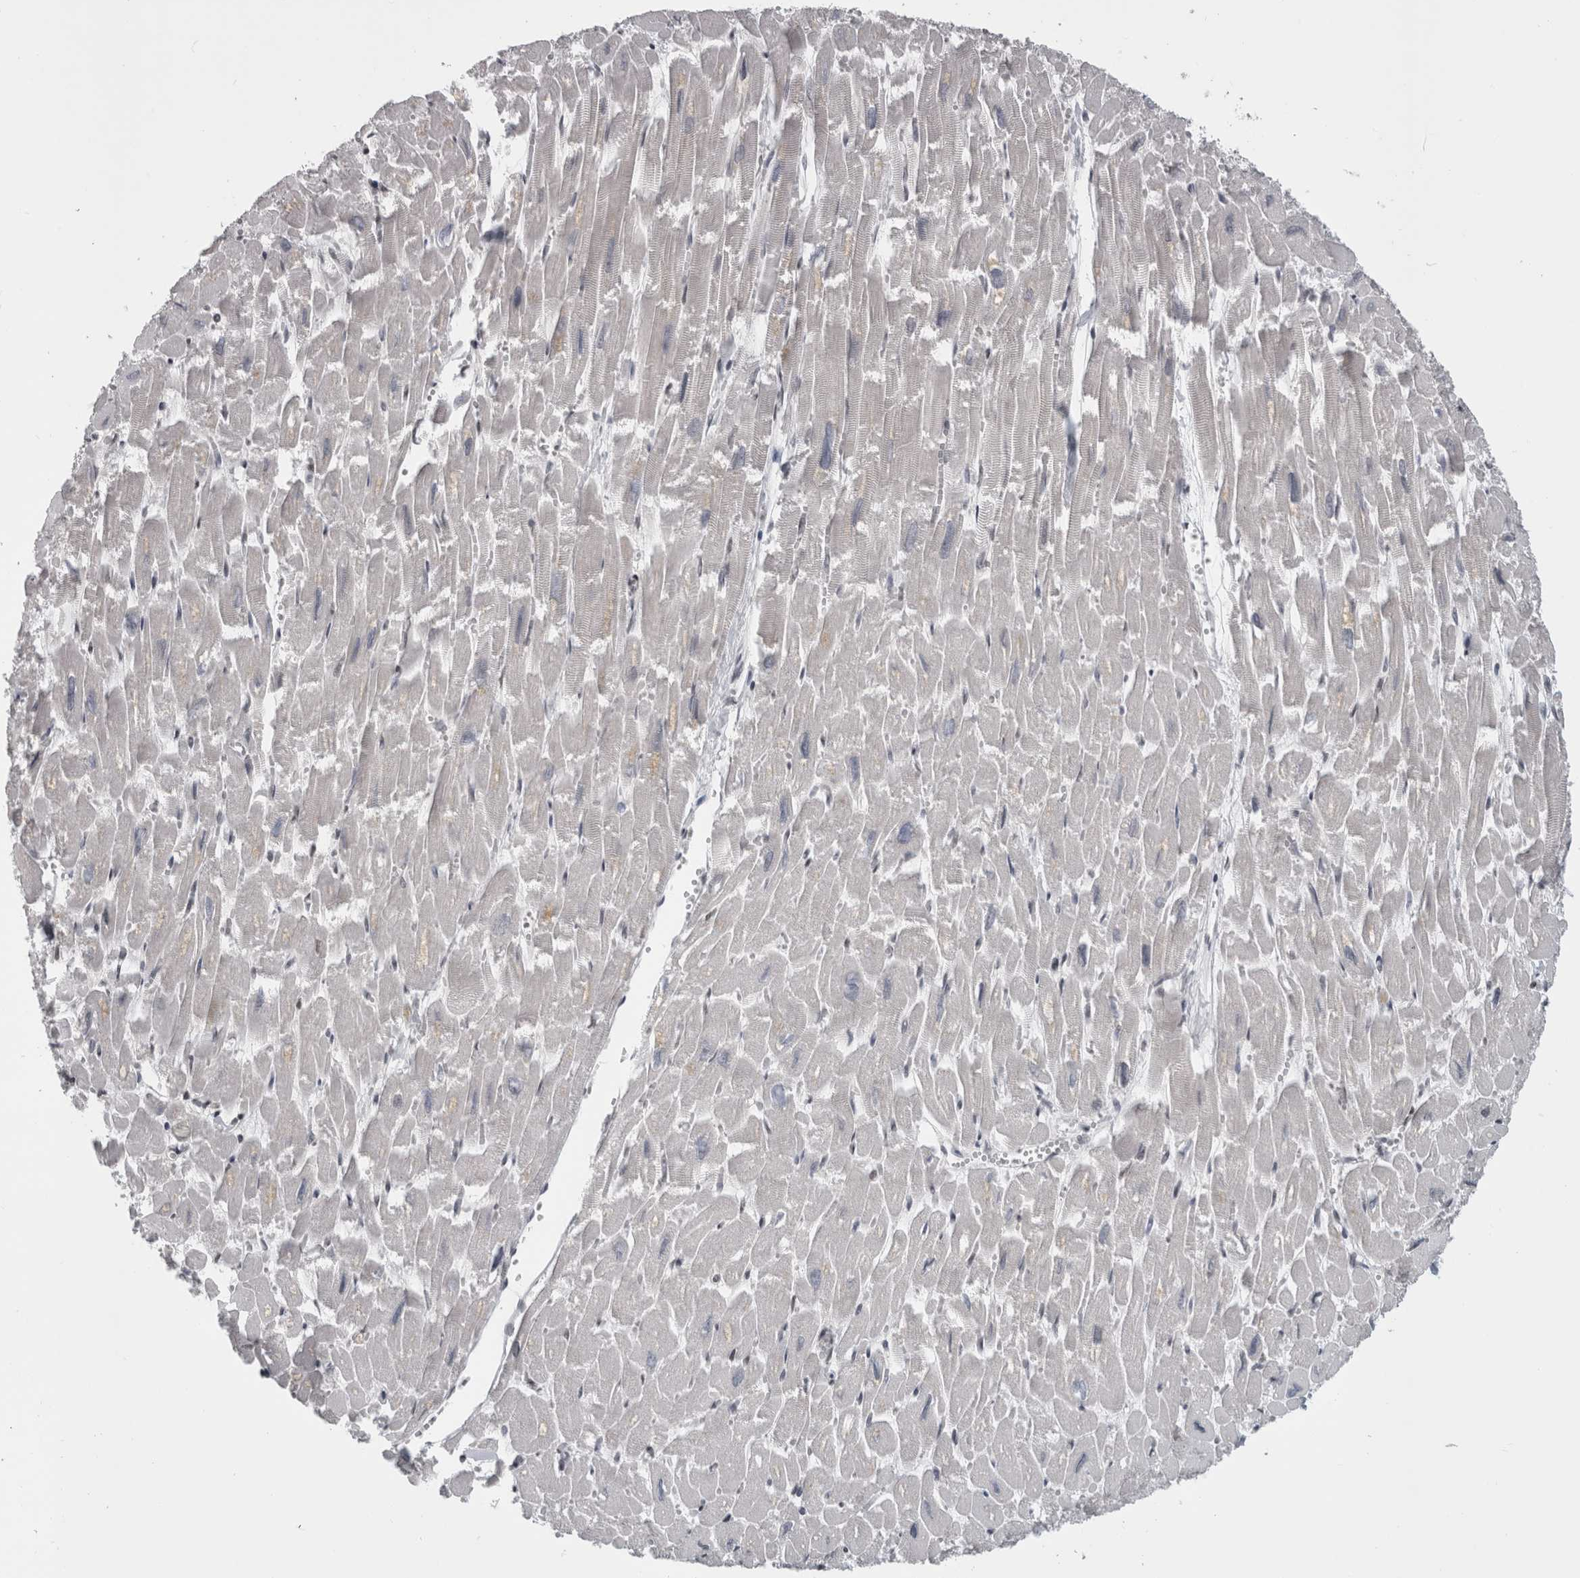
{"staining": {"intensity": "negative", "quantity": "none", "location": "none"}, "tissue": "heart muscle", "cell_type": "Cardiomyocytes", "image_type": "normal", "snomed": [{"axis": "morphology", "description": "Normal tissue, NOS"}, {"axis": "topography", "description": "Heart"}], "caption": "Cardiomyocytes show no significant staining in benign heart muscle. (DAB (3,3'-diaminobenzidine) immunohistochemistry, high magnification).", "gene": "ARID4B", "patient": {"sex": "male", "age": 54}}